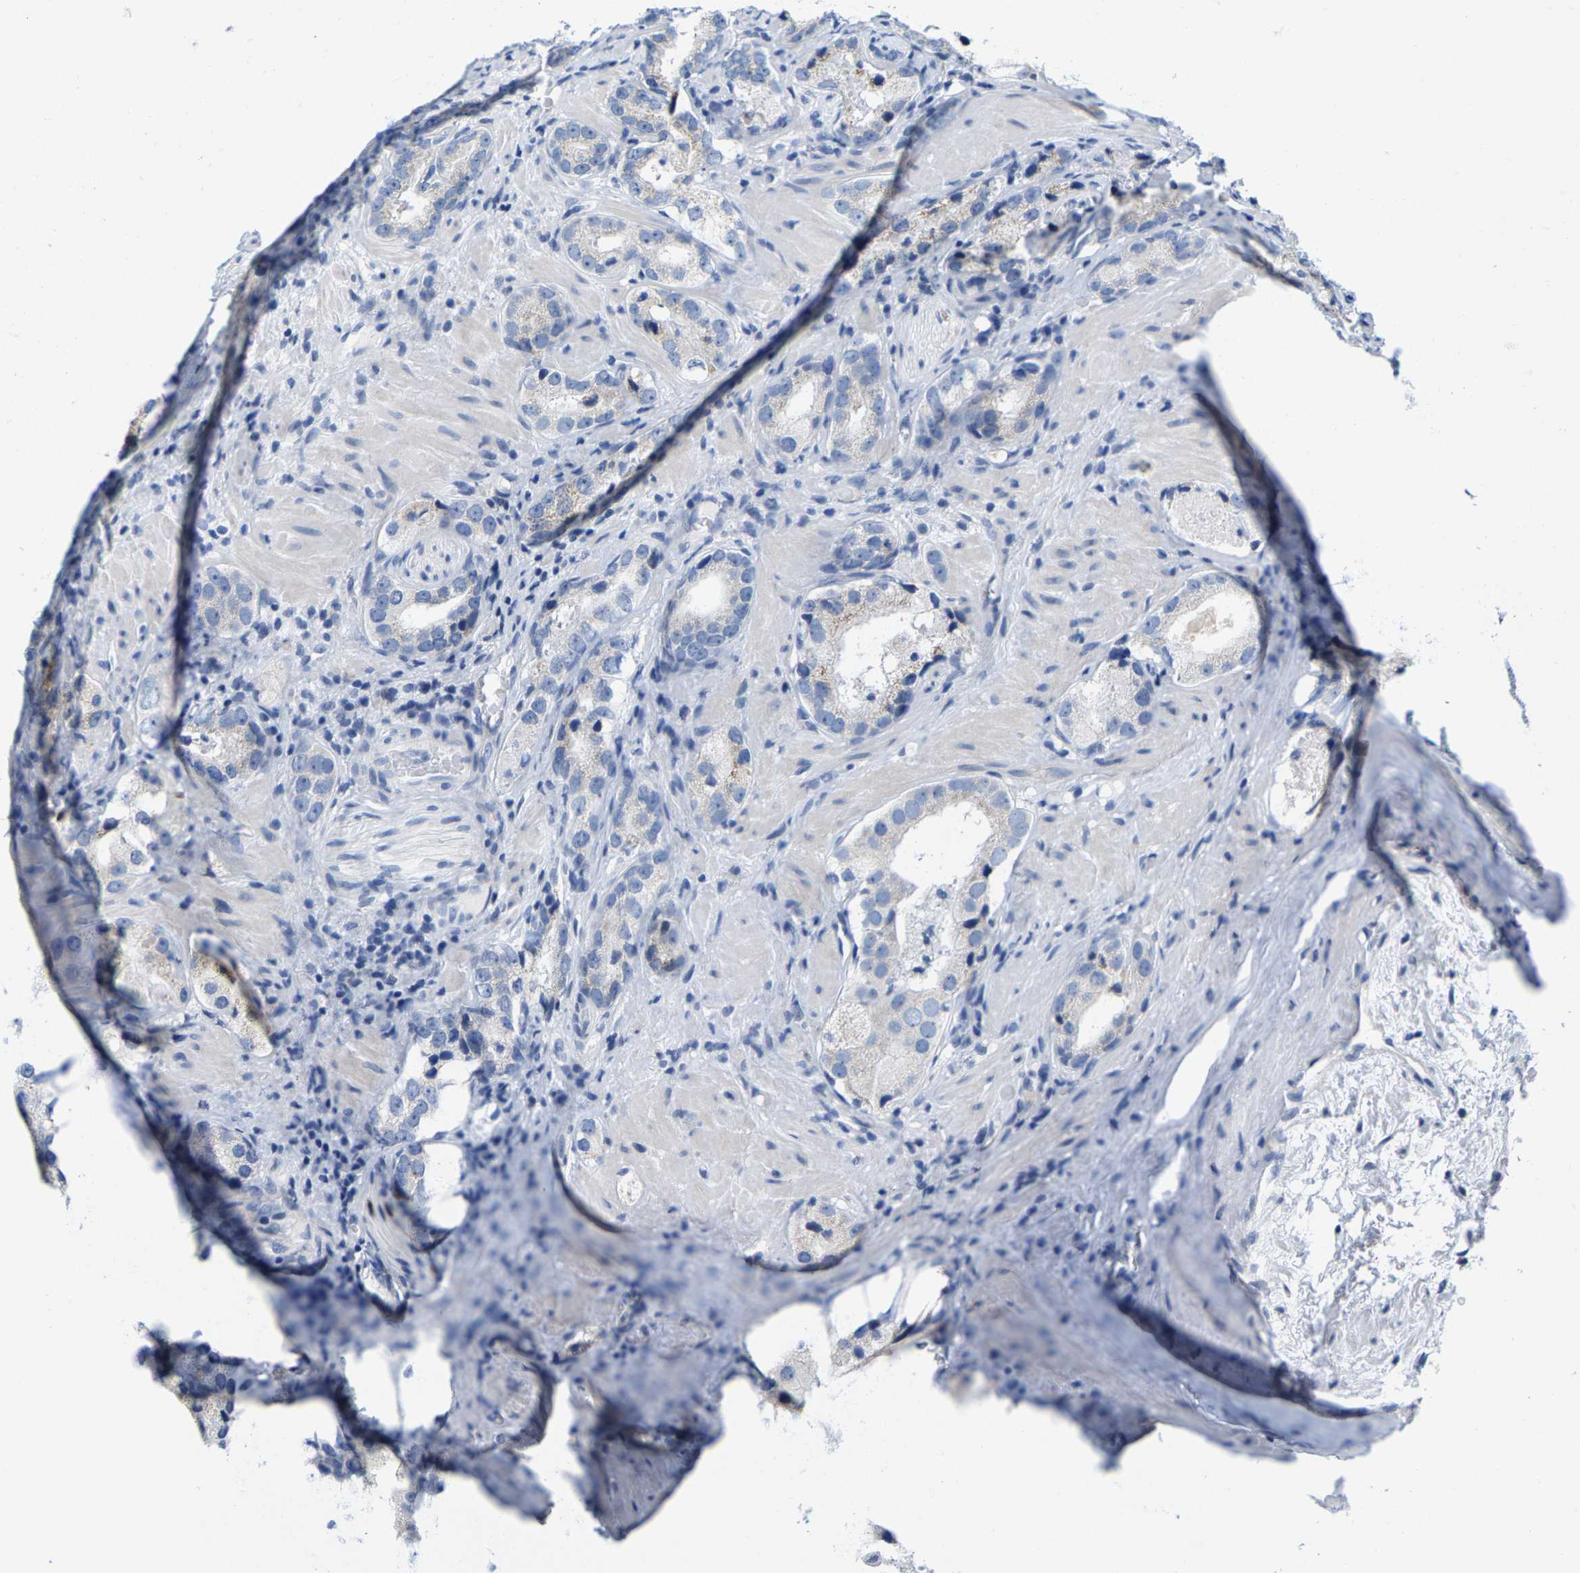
{"staining": {"intensity": "weak", "quantity": "<25%", "location": "cytoplasmic/membranous"}, "tissue": "prostate cancer", "cell_type": "Tumor cells", "image_type": "cancer", "snomed": [{"axis": "morphology", "description": "Adenocarcinoma, High grade"}, {"axis": "topography", "description": "Prostate"}], "caption": "Immunohistochemical staining of prostate cancer displays no significant positivity in tumor cells.", "gene": "KLHL1", "patient": {"sex": "male", "age": 63}}